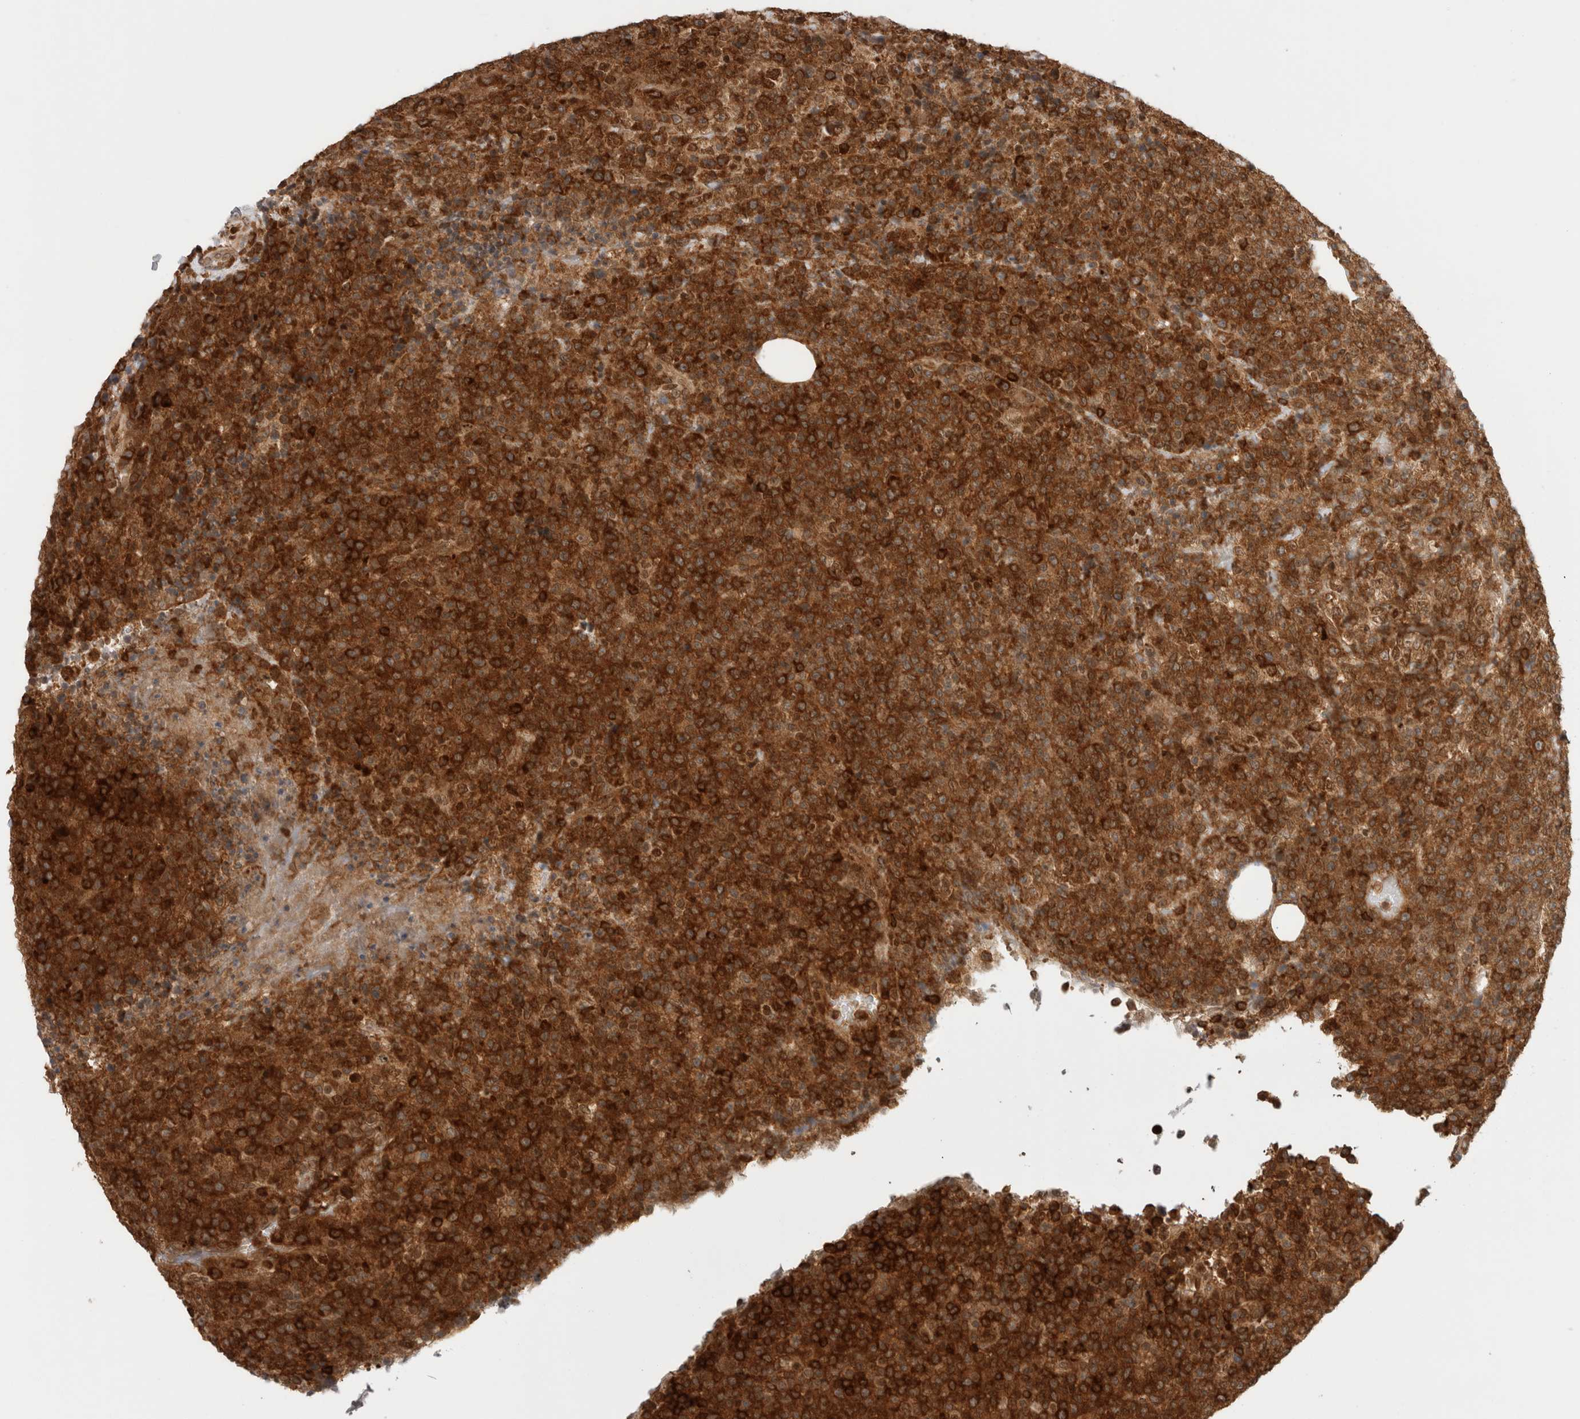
{"staining": {"intensity": "strong", "quantity": ">75%", "location": "cytoplasmic/membranous"}, "tissue": "lymphoma", "cell_type": "Tumor cells", "image_type": "cancer", "snomed": [{"axis": "morphology", "description": "Malignant lymphoma, non-Hodgkin's type, High grade"}, {"axis": "topography", "description": "Lymph node"}], "caption": "A brown stain labels strong cytoplasmic/membranous expression of a protein in human lymphoma tumor cells. (Stains: DAB in brown, nuclei in blue, Microscopy: brightfield microscopy at high magnification).", "gene": "NFKB1", "patient": {"sex": "male", "age": 13}}